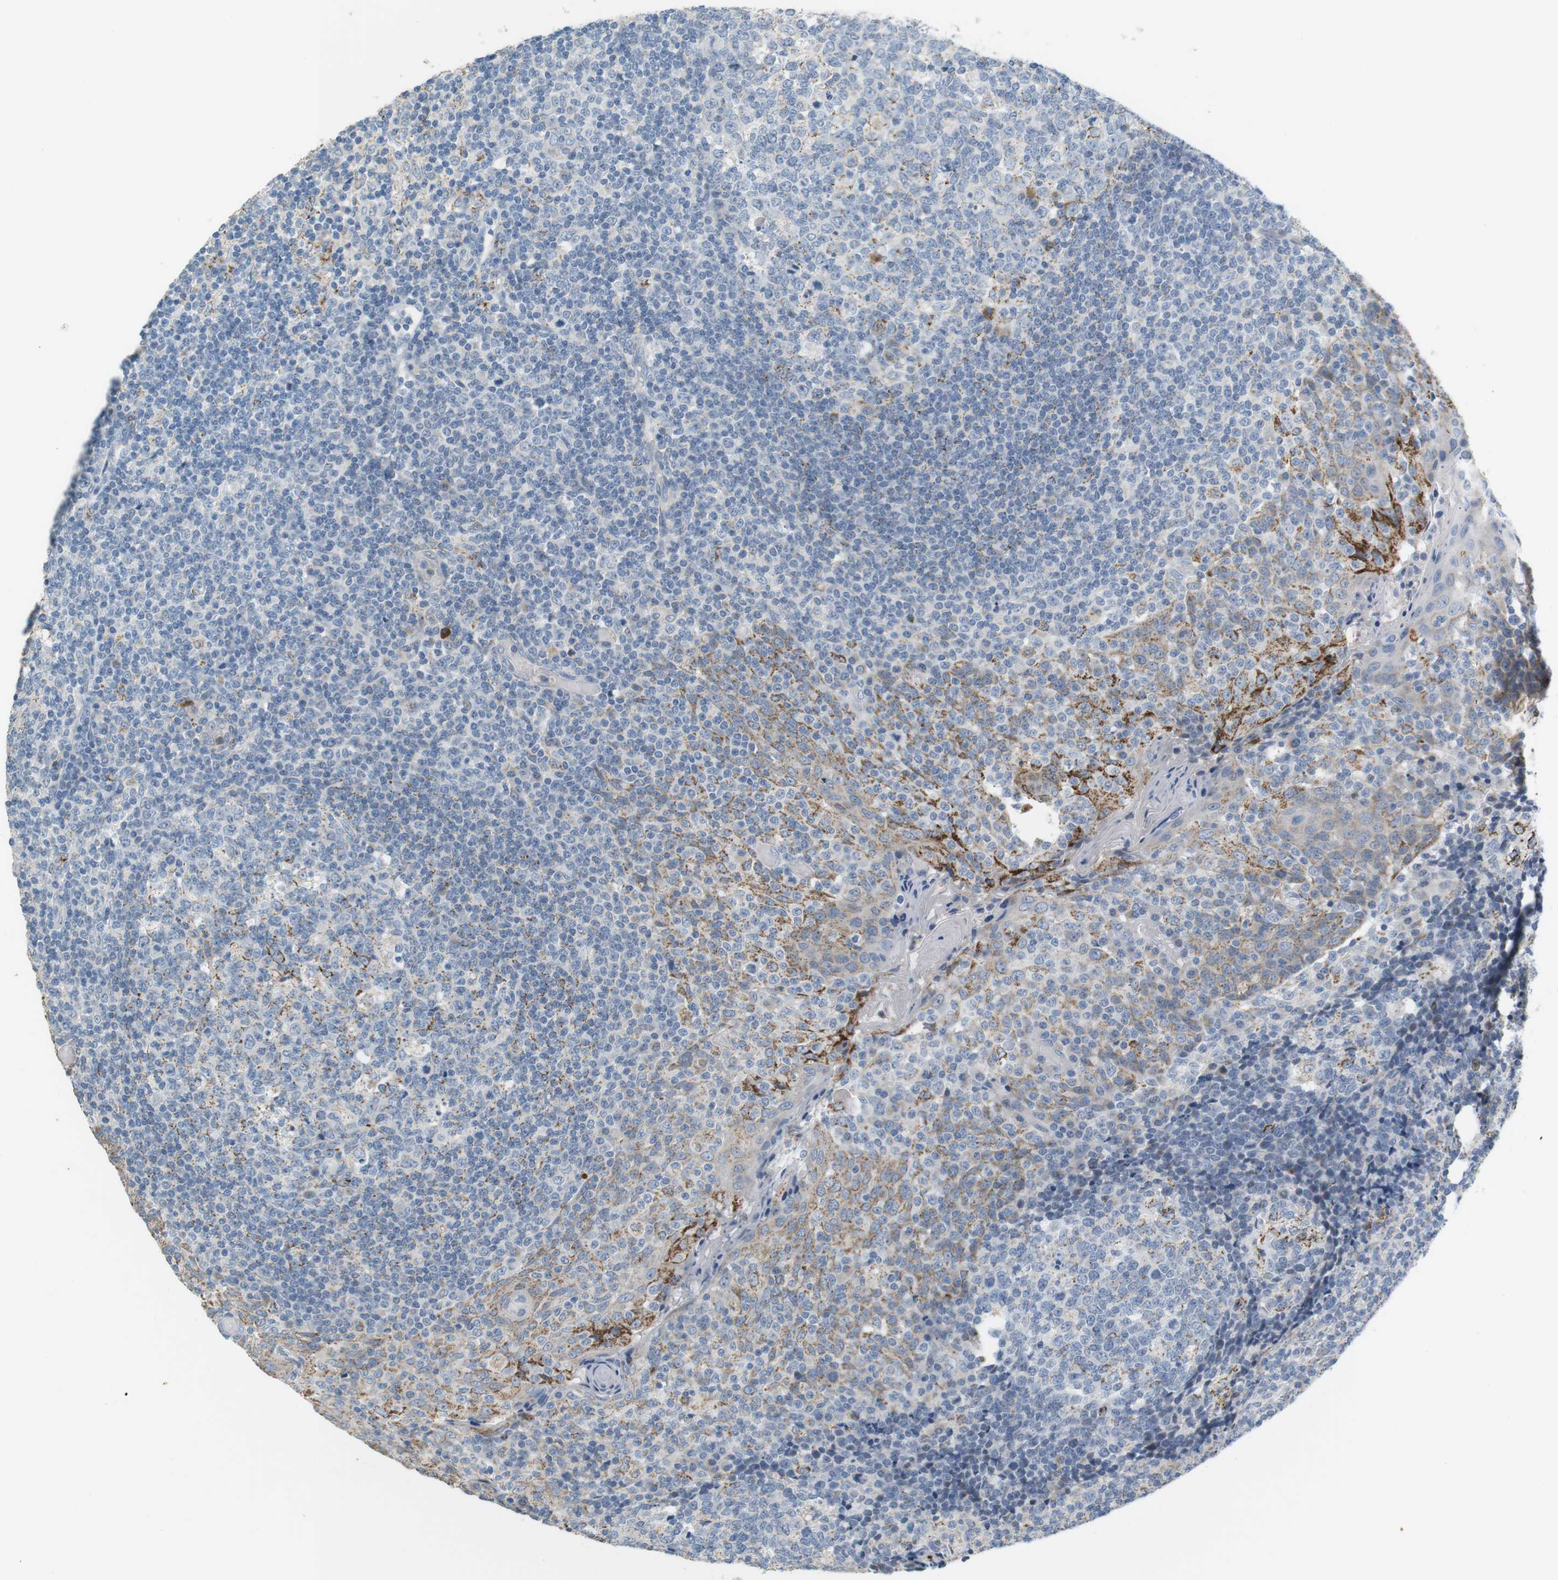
{"staining": {"intensity": "weak", "quantity": "25%-75%", "location": "cytoplasmic/membranous"}, "tissue": "tonsil", "cell_type": "Germinal center cells", "image_type": "normal", "snomed": [{"axis": "morphology", "description": "Normal tissue, NOS"}, {"axis": "topography", "description": "Tonsil"}], "caption": "Germinal center cells exhibit low levels of weak cytoplasmic/membranous staining in approximately 25%-75% of cells in unremarkable human tonsil.", "gene": "CD300E", "patient": {"sex": "female", "age": 19}}